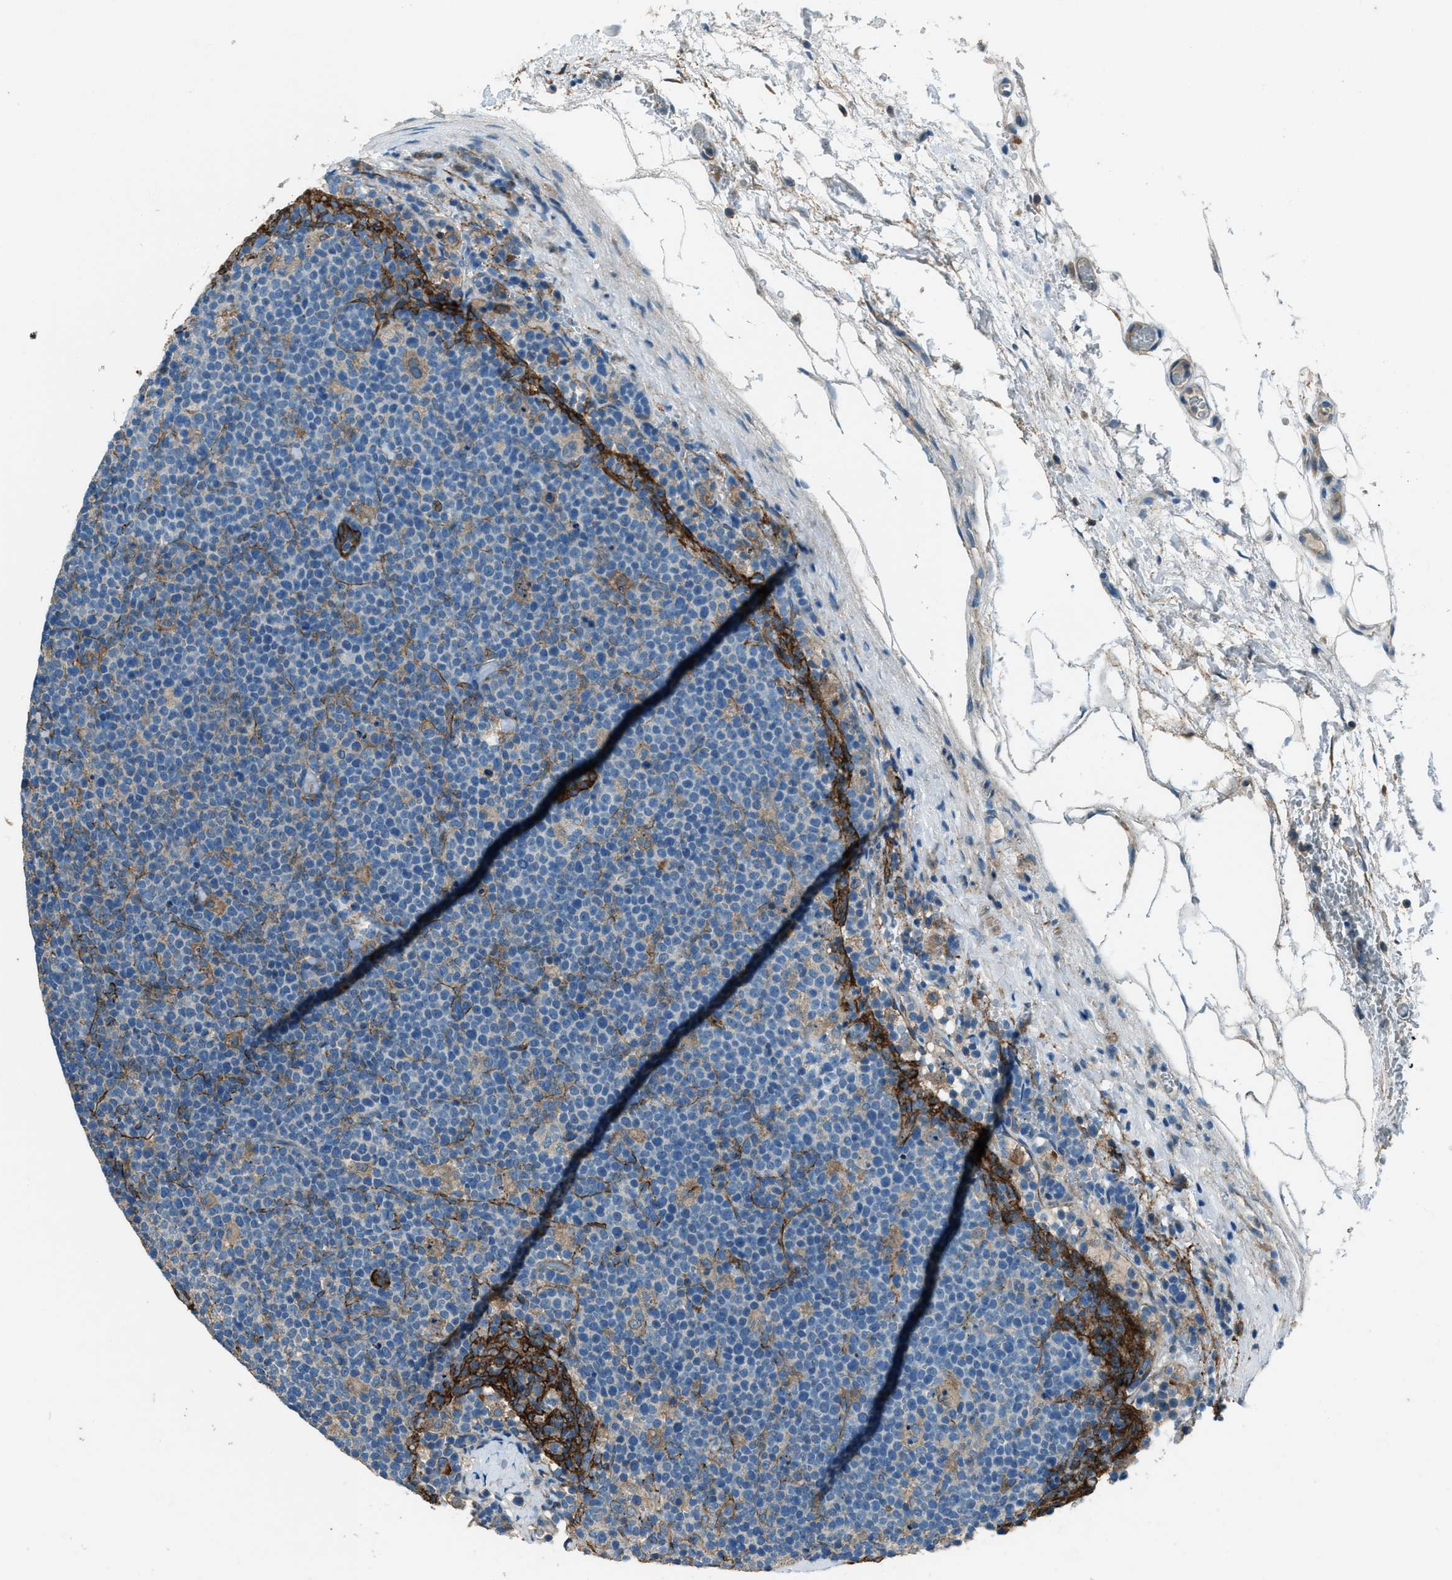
{"staining": {"intensity": "negative", "quantity": "none", "location": "none"}, "tissue": "lymphoma", "cell_type": "Tumor cells", "image_type": "cancer", "snomed": [{"axis": "morphology", "description": "Malignant lymphoma, non-Hodgkin's type, High grade"}, {"axis": "topography", "description": "Lymph node"}], "caption": "Immunohistochemistry (IHC) image of neoplastic tissue: lymphoma stained with DAB (3,3'-diaminobenzidine) displays no significant protein expression in tumor cells.", "gene": "SVIL", "patient": {"sex": "male", "age": 61}}